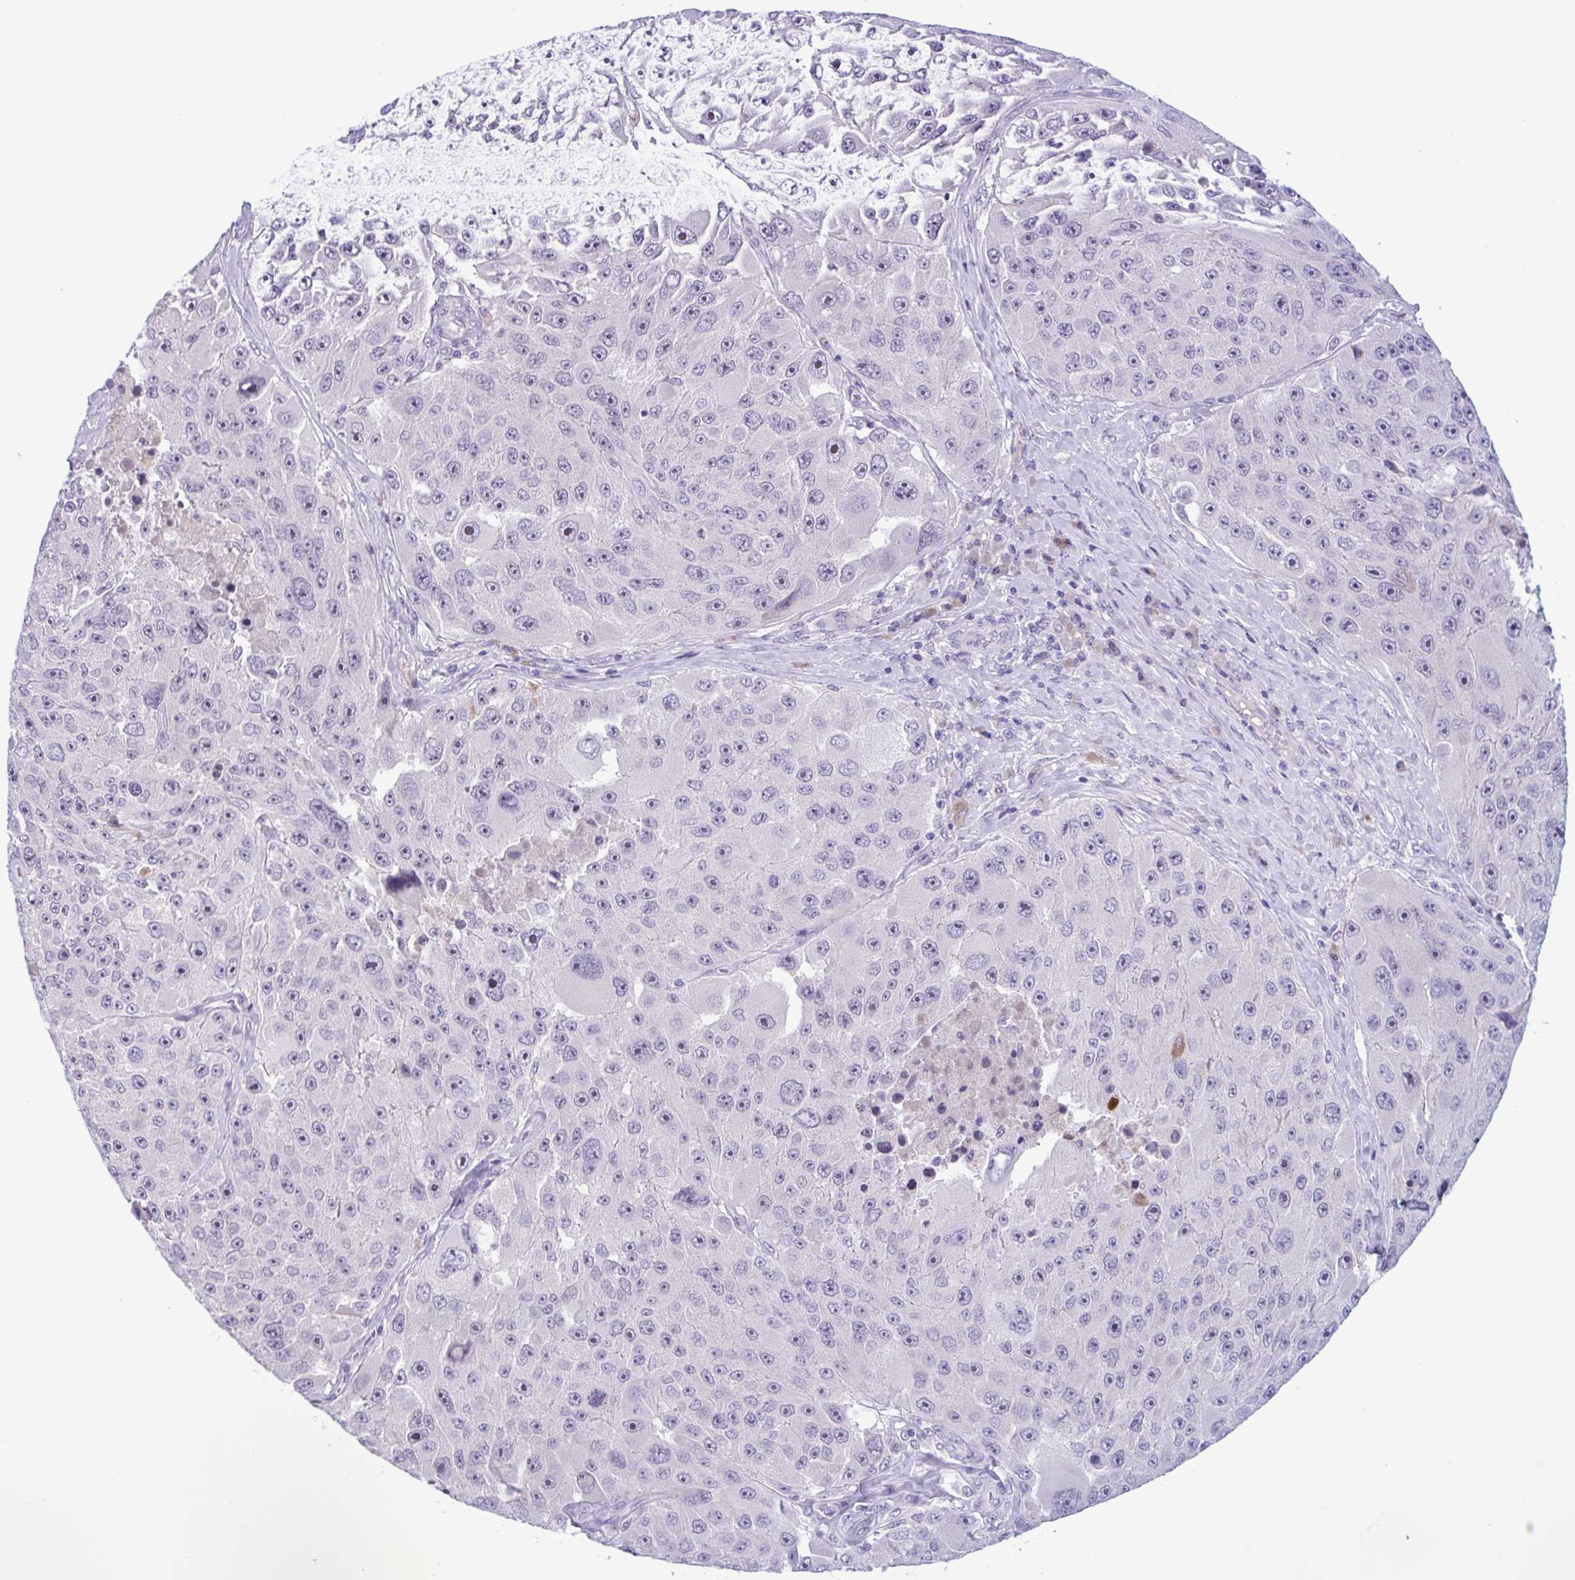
{"staining": {"intensity": "negative", "quantity": "none", "location": "none"}, "tissue": "melanoma", "cell_type": "Tumor cells", "image_type": "cancer", "snomed": [{"axis": "morphology", "description": "Malignant melanoma, Metastatic site"}, {"axis": "topography", "description": "Lymph node"}], "caption": "Image shows no significant protein positivity in tumor cells of malignant melanoma (metastatic site). (Brightfield microscopy of DAB (3,3'-diaminobenzidine) immunohistochemistry at high magnification).", "gene": "WNT9B", "patient": {"sex": "male", "age": 62}}